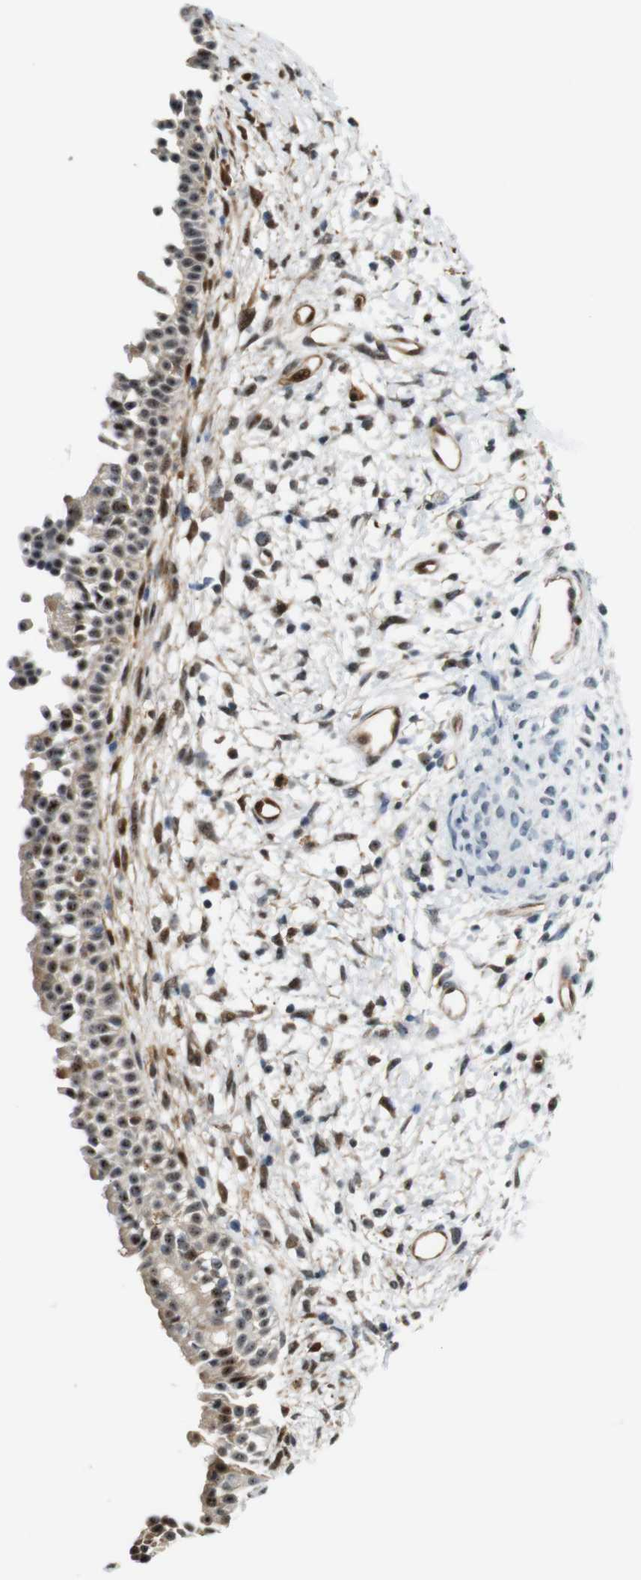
{"staining": {"intensity": "weak", "quantity": ">75%", "location": "cytoplasmic/membranous,nuclear"}, "tissue": "nasopharynx", "cell_type": "Respiratory epithelial cells", "image_type": "normal", "snomed": [{"axis": "morphology", "description": "Normal tissue, NOS"}, {"axis": "topography", "description": "Nasopharynx"}], "caption": "Immunohistochemical staining of normal human nasopharynx demonstrates >75% levels of weak cytoplasmic/membranous,nuclear protein expression in approximately >75% of respiratory epithelial cells. The protein of interest is stained brown, and the nuclei are stained in blue (DAB IHC with brightfield microscopy, high magnification).", "gene": "LXN", "patient": {"sex": "male", "age": 22}}